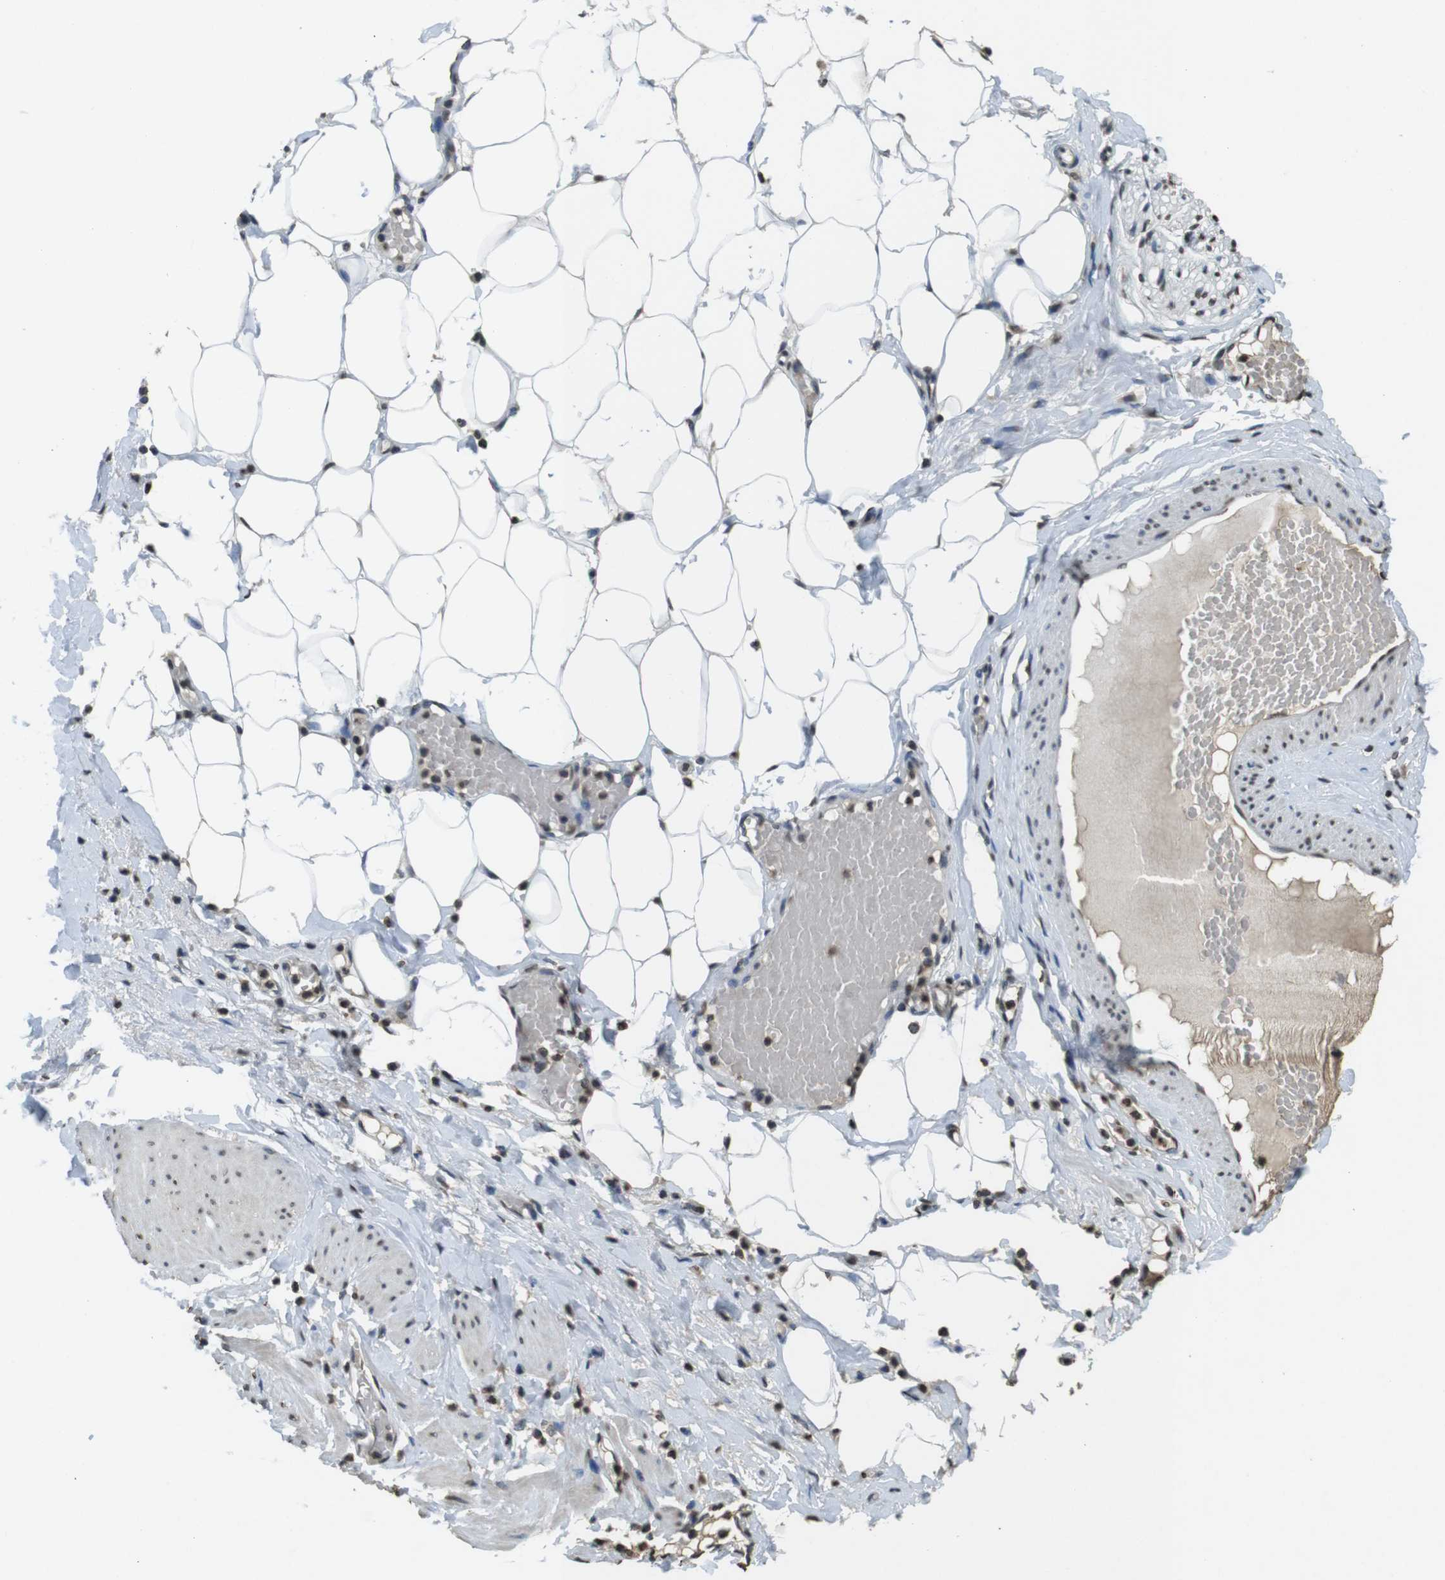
{"staining": {"intensity": "moderate", "quantity": ">75%", "location": "nuclear"}, "tissue": "adipose tissue", "cell_type": "Adipocytes", "image_type": "normal", "snomed": [{"axis": "morphology", "description": "Normal tissue, NOS"}, {"axis": "topography", "description": "Soft tissue"}, {"axis": "topography", "description": "Vascular tissue"}], "caption": "This histopathology image reveals immunohistochemistry (IHC) staining of normal adipose tissue, with medium moderate nuclear positivity in about >75% of adipocytes.", "gene": "MAF", "patient": {"sex": "female", "age": 35}}